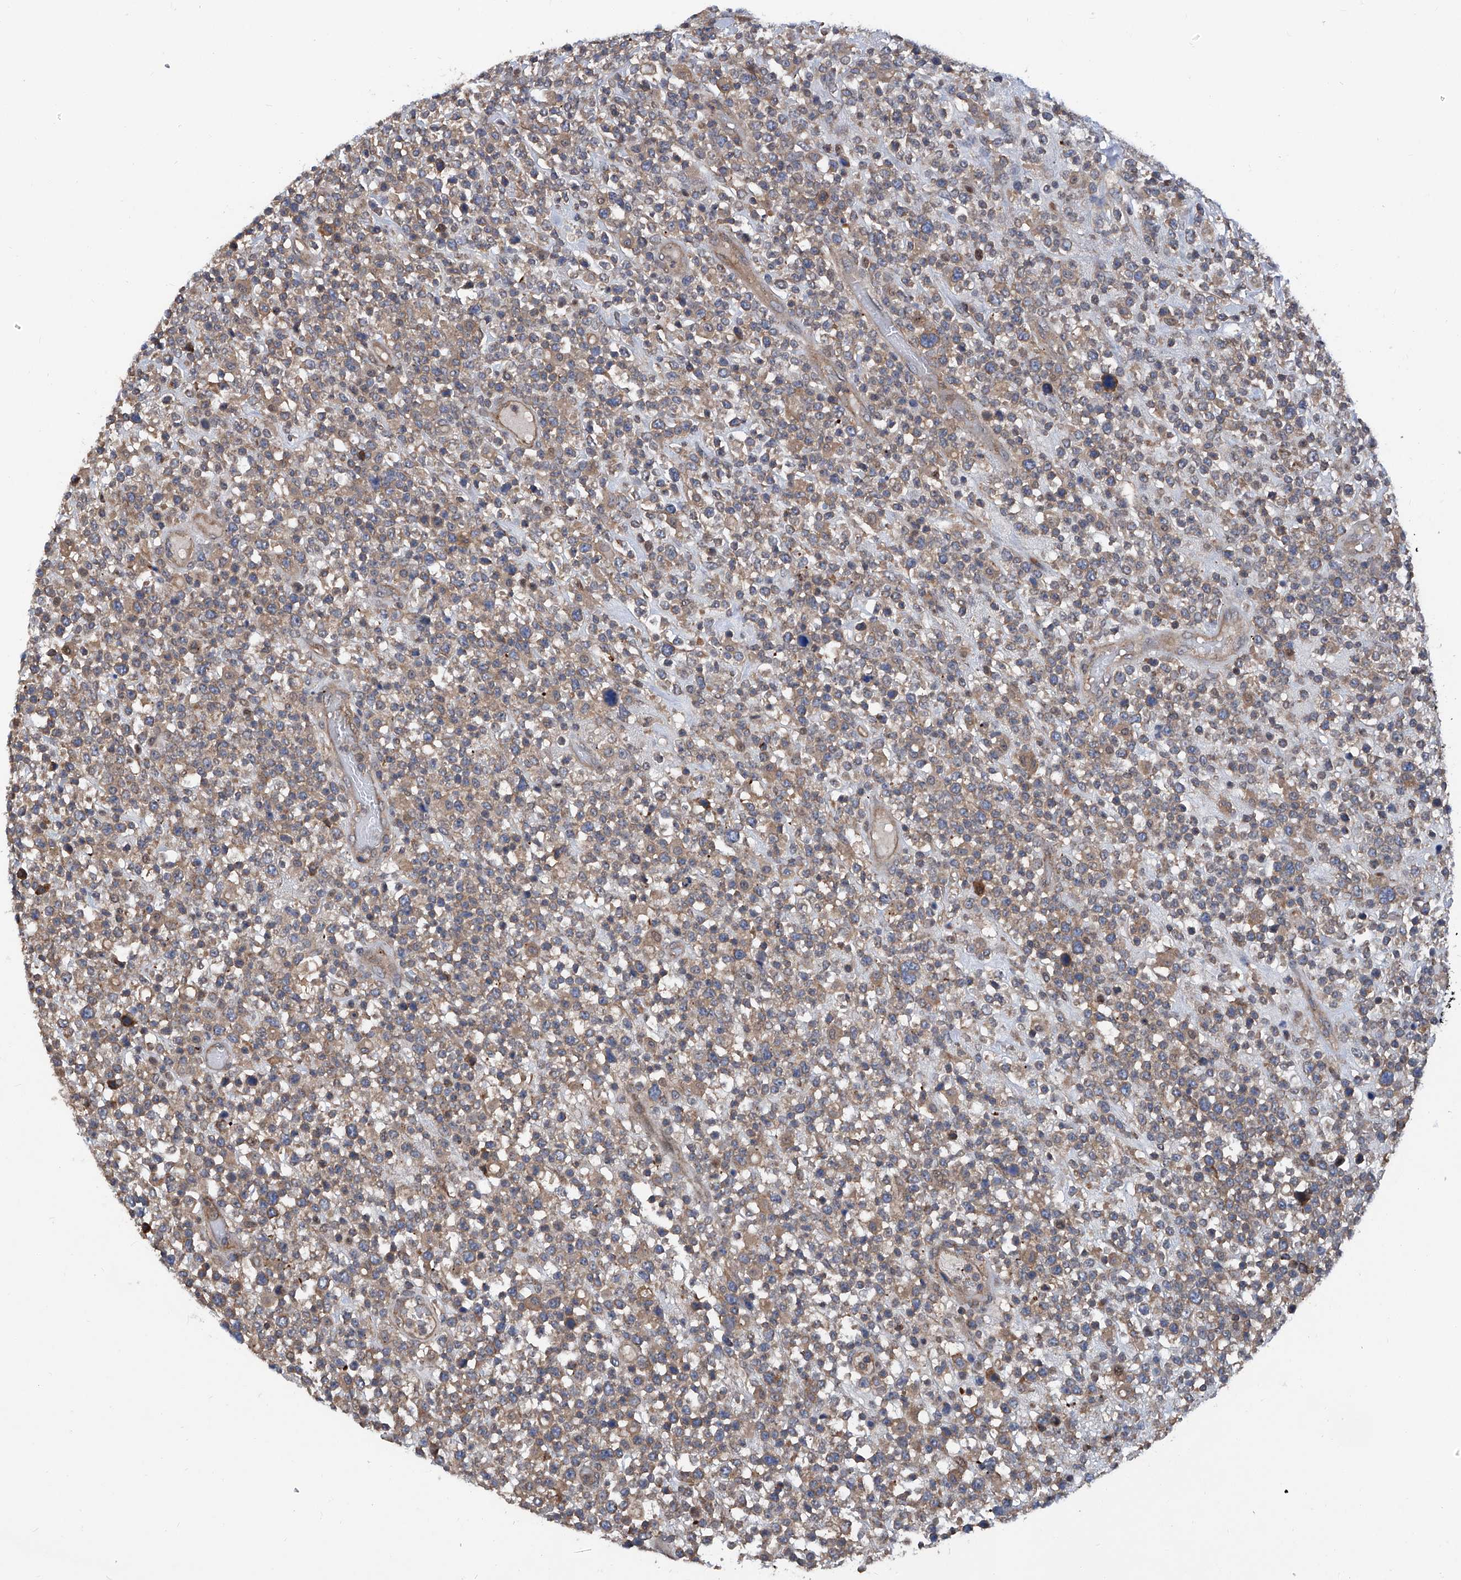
{"staining": {"intensity": "negative", "quantity": "none", "location": "none"}, "tissue": "lymphoma", "cell_type": "Tumor cells", "image_type": "cancer", "snomed": [{"axis": "morphology", "description": "Malignant lymphoma, non-Hodgkin's type, High grade"}, {"axis": "topography", "description": "Colon"}], "caption": "Image shows no significant protein expression in tumor cells of lymphoma.", "gene": "NT5C3A", "patient": {"sex": "female", "age": 53}}